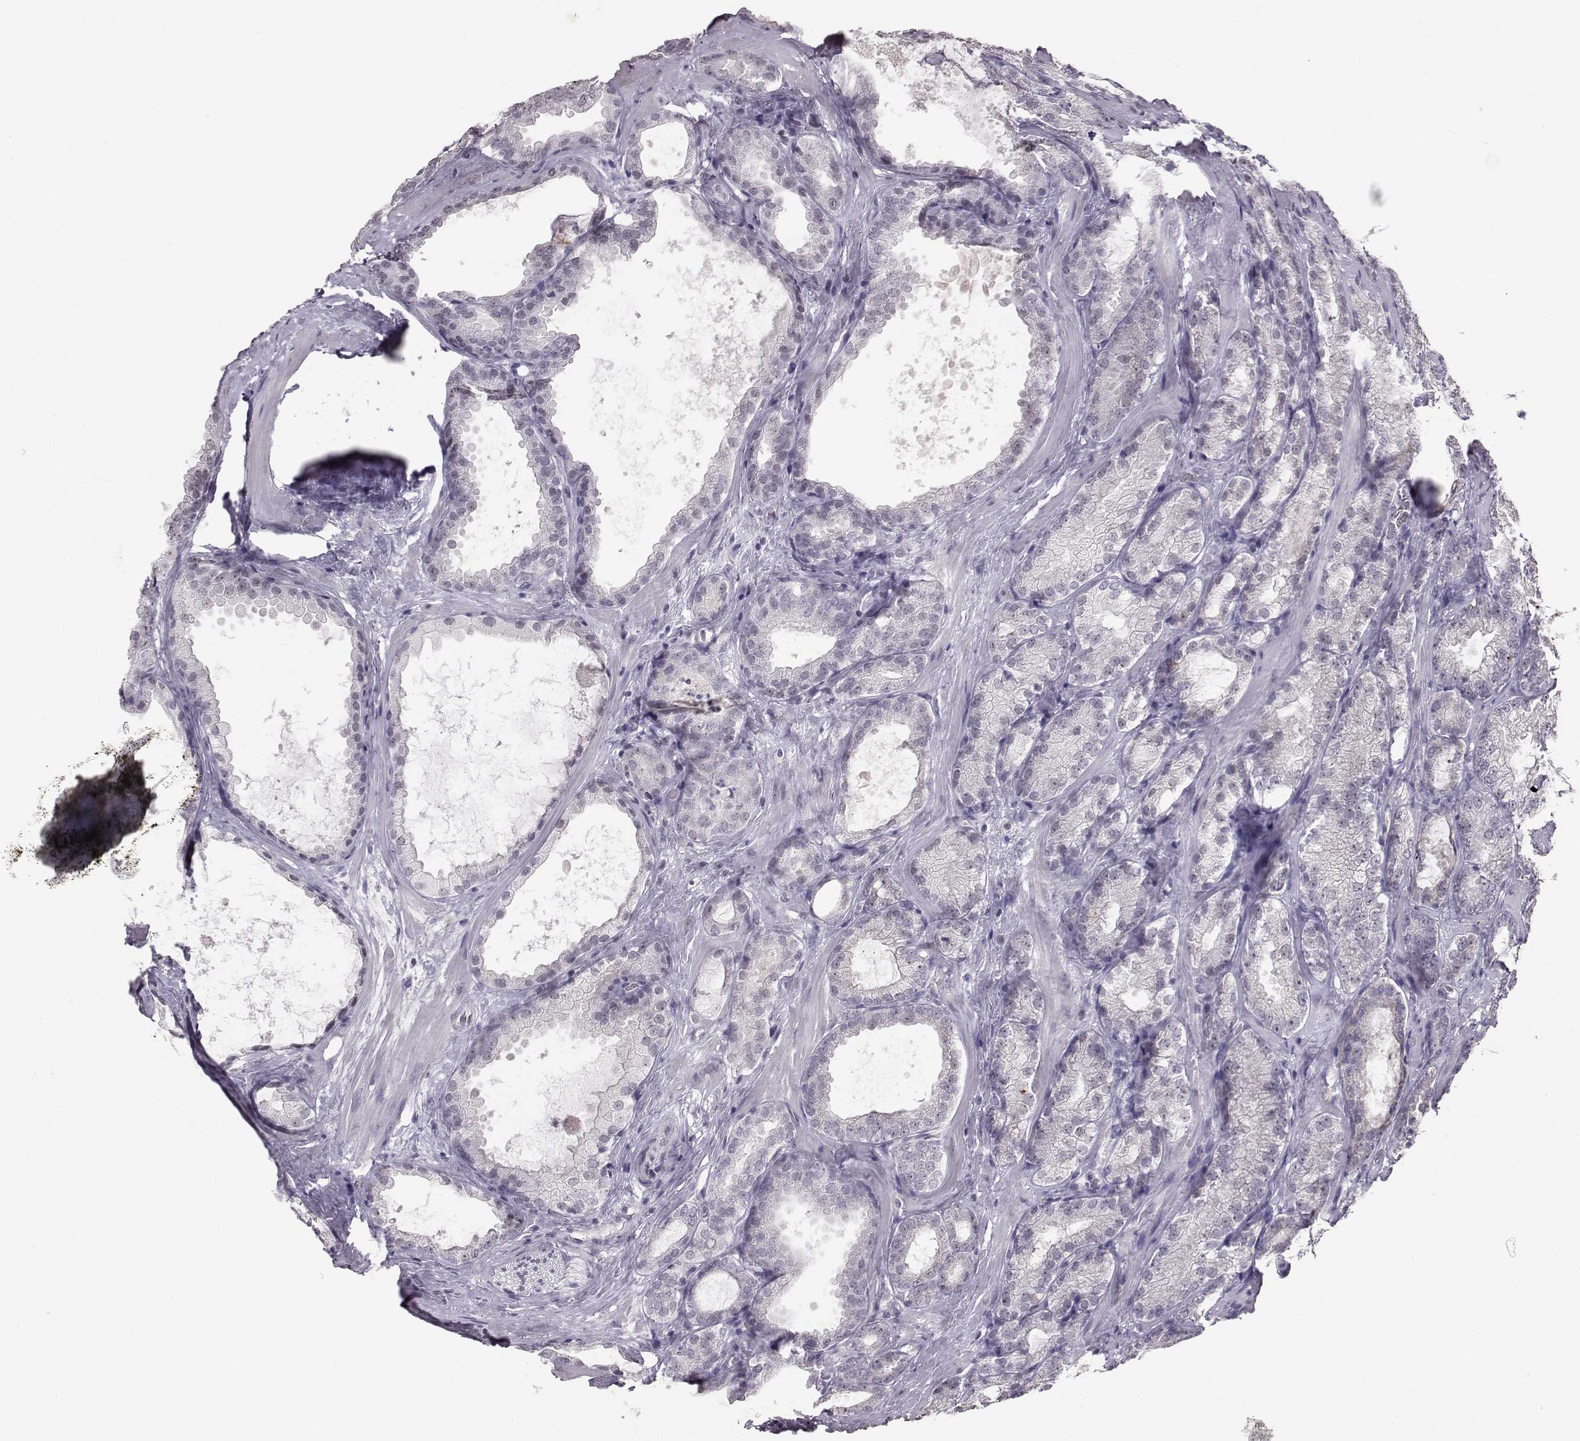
{"staining": {"intensity": "weak", "quantity": "<25%", "location": "nuclear"}, "tissue": "prostate cancer", "cell_type": "Tumor cells", "image_type": "cancer", "snomed": [{"axis": "morphology", "description": "Adenocarcinoma, High grade"}, {"axis": "topography", "description": "Prostate"}], "caption": "Prostate cancer was stained to show a protein in brown. There is no significant positivity in tumor cells.", "gene": "ALDH3A1", "patient": {"sex": "male", "age": 64}}